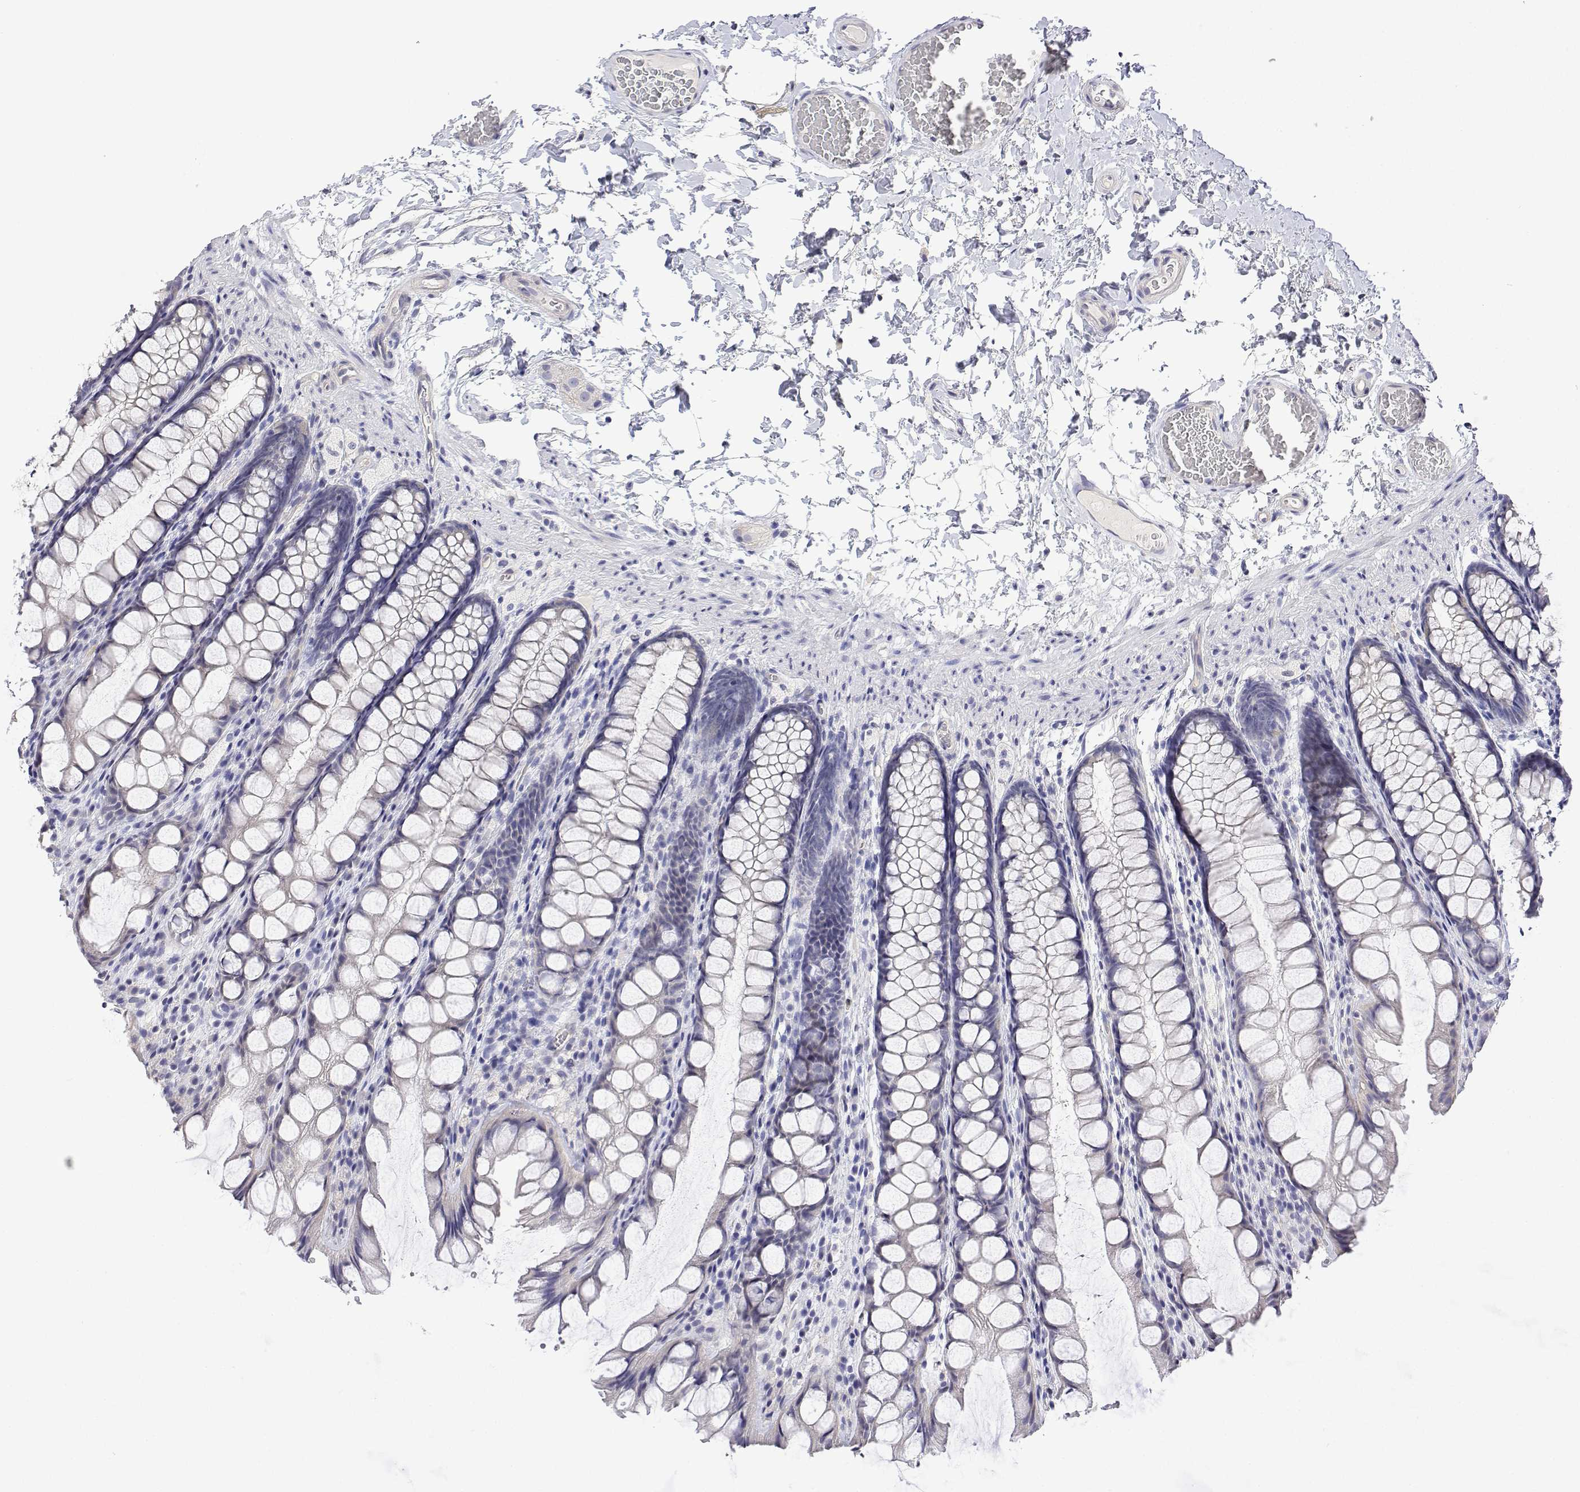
{"staining": {"intensity": "negative", "quantity": "none", "location": "none"}, "tissue": "colon", "cell_type": "Endothelial cells", "image_type": "normal", "snomed": [{"axis": "morphology", "description": "Normal tissue, NOS"}, {"axis": "topography", "description": "Colon"}], "caption": "The IHC micrograph has no significant positivity in endothelial cells of colon. (Brightfield microscopy of DAB immunohistochemistry (IHC) at high magnification).", "gene": "PLCB1", "patient": {"sex": "male", "age": 47}}